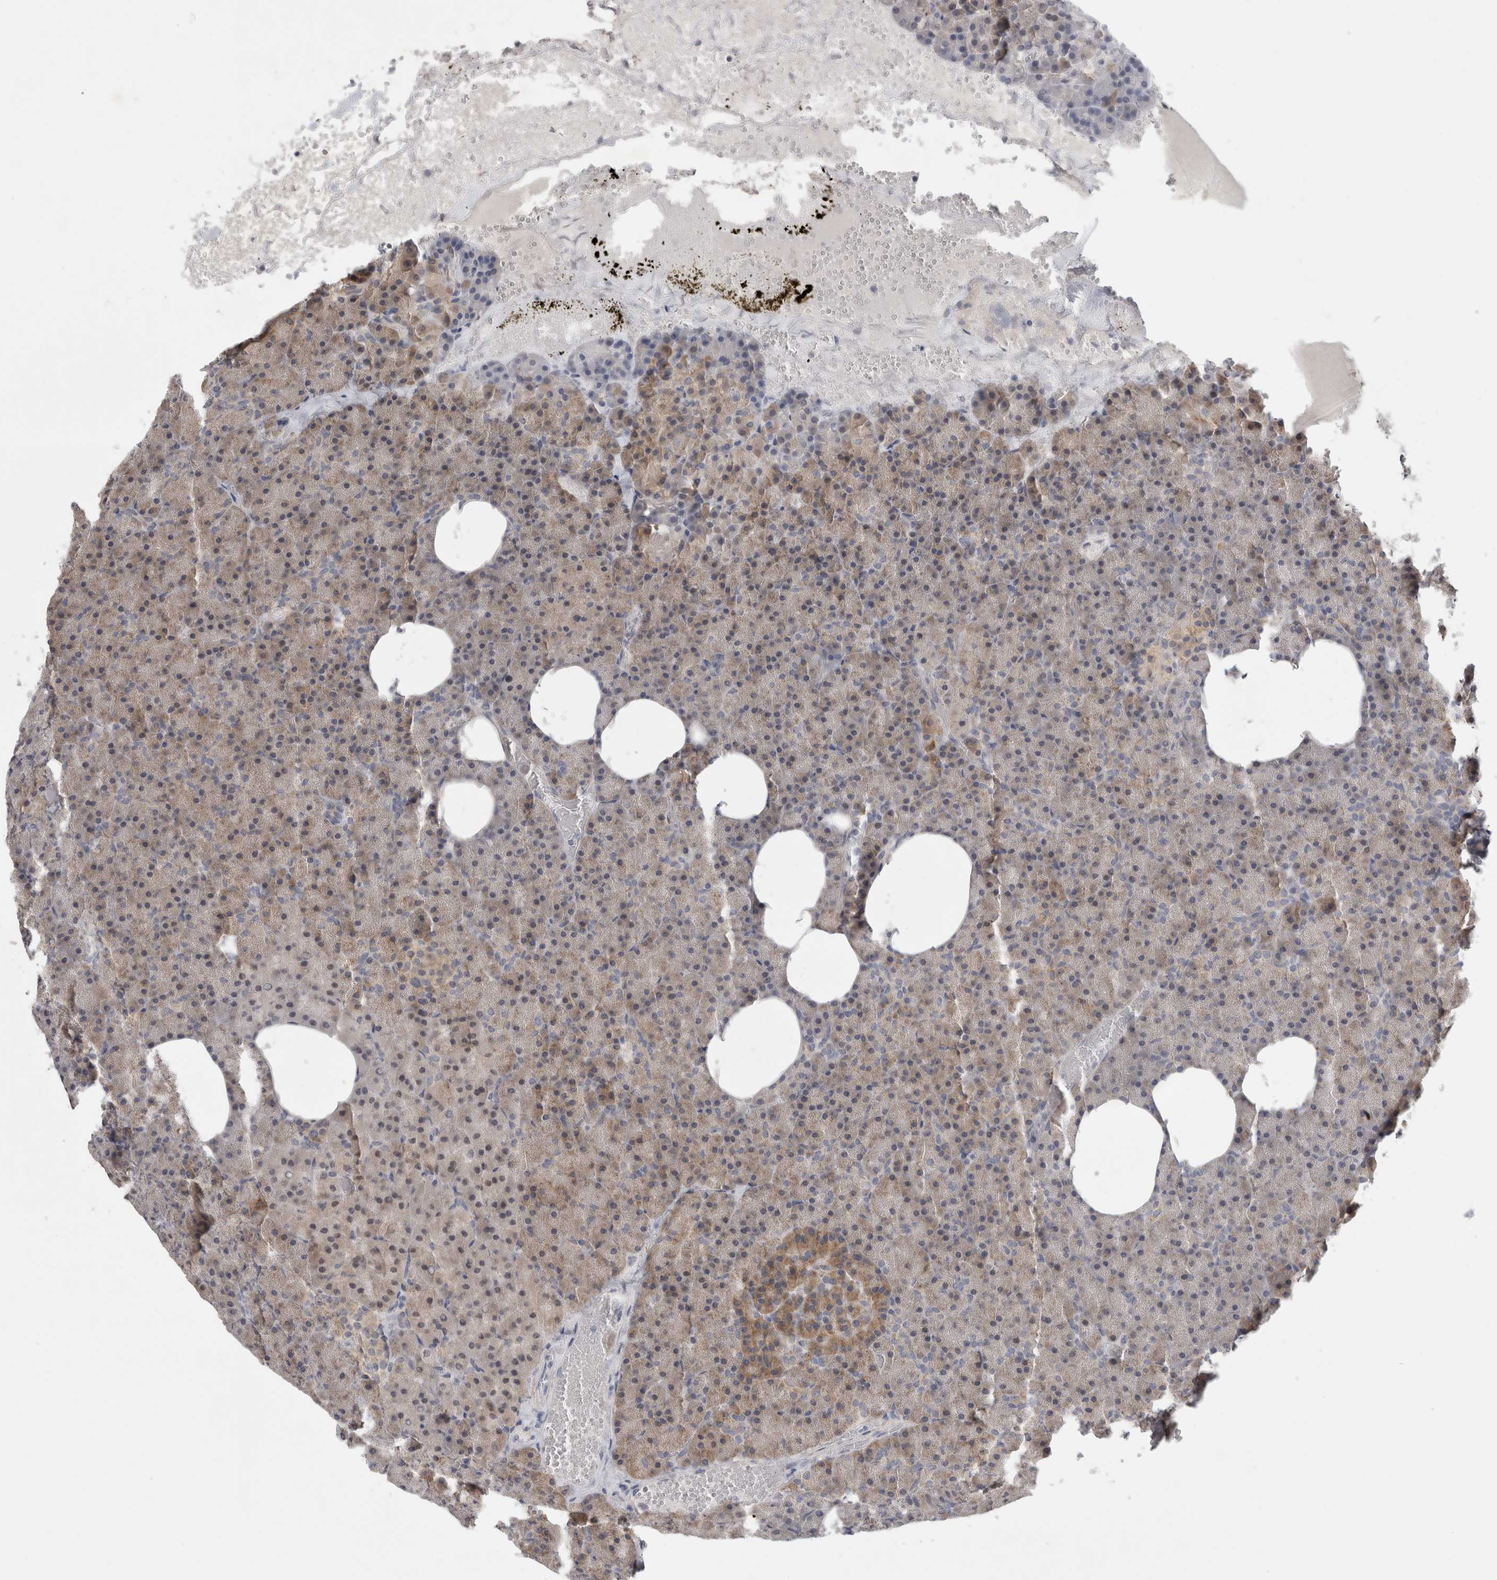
{"staining": {"intensity": "moderate", "quantity": "25%-75%", "location": "cytoplasmic/membranous"}, "tissue": "pancreas", "cell_type": "Exocrine glandular cells", "image_type": "normal", "snomed": [{"axis": "morphology", "description": "Normal tissue, NOS"}, {"axis": "morphology", "description": "Carcinoid, malignant, NOS"}, {"axis": "topography", "description": "Pancreas"}], "caption": "Moderate cytoplasmic/membranous protein staining is seen in approximately 25%-75% of exocrine glandular cells in pancreas.", "gene": "DYRK2", "patient": {"sex": "female", "age": 35}}